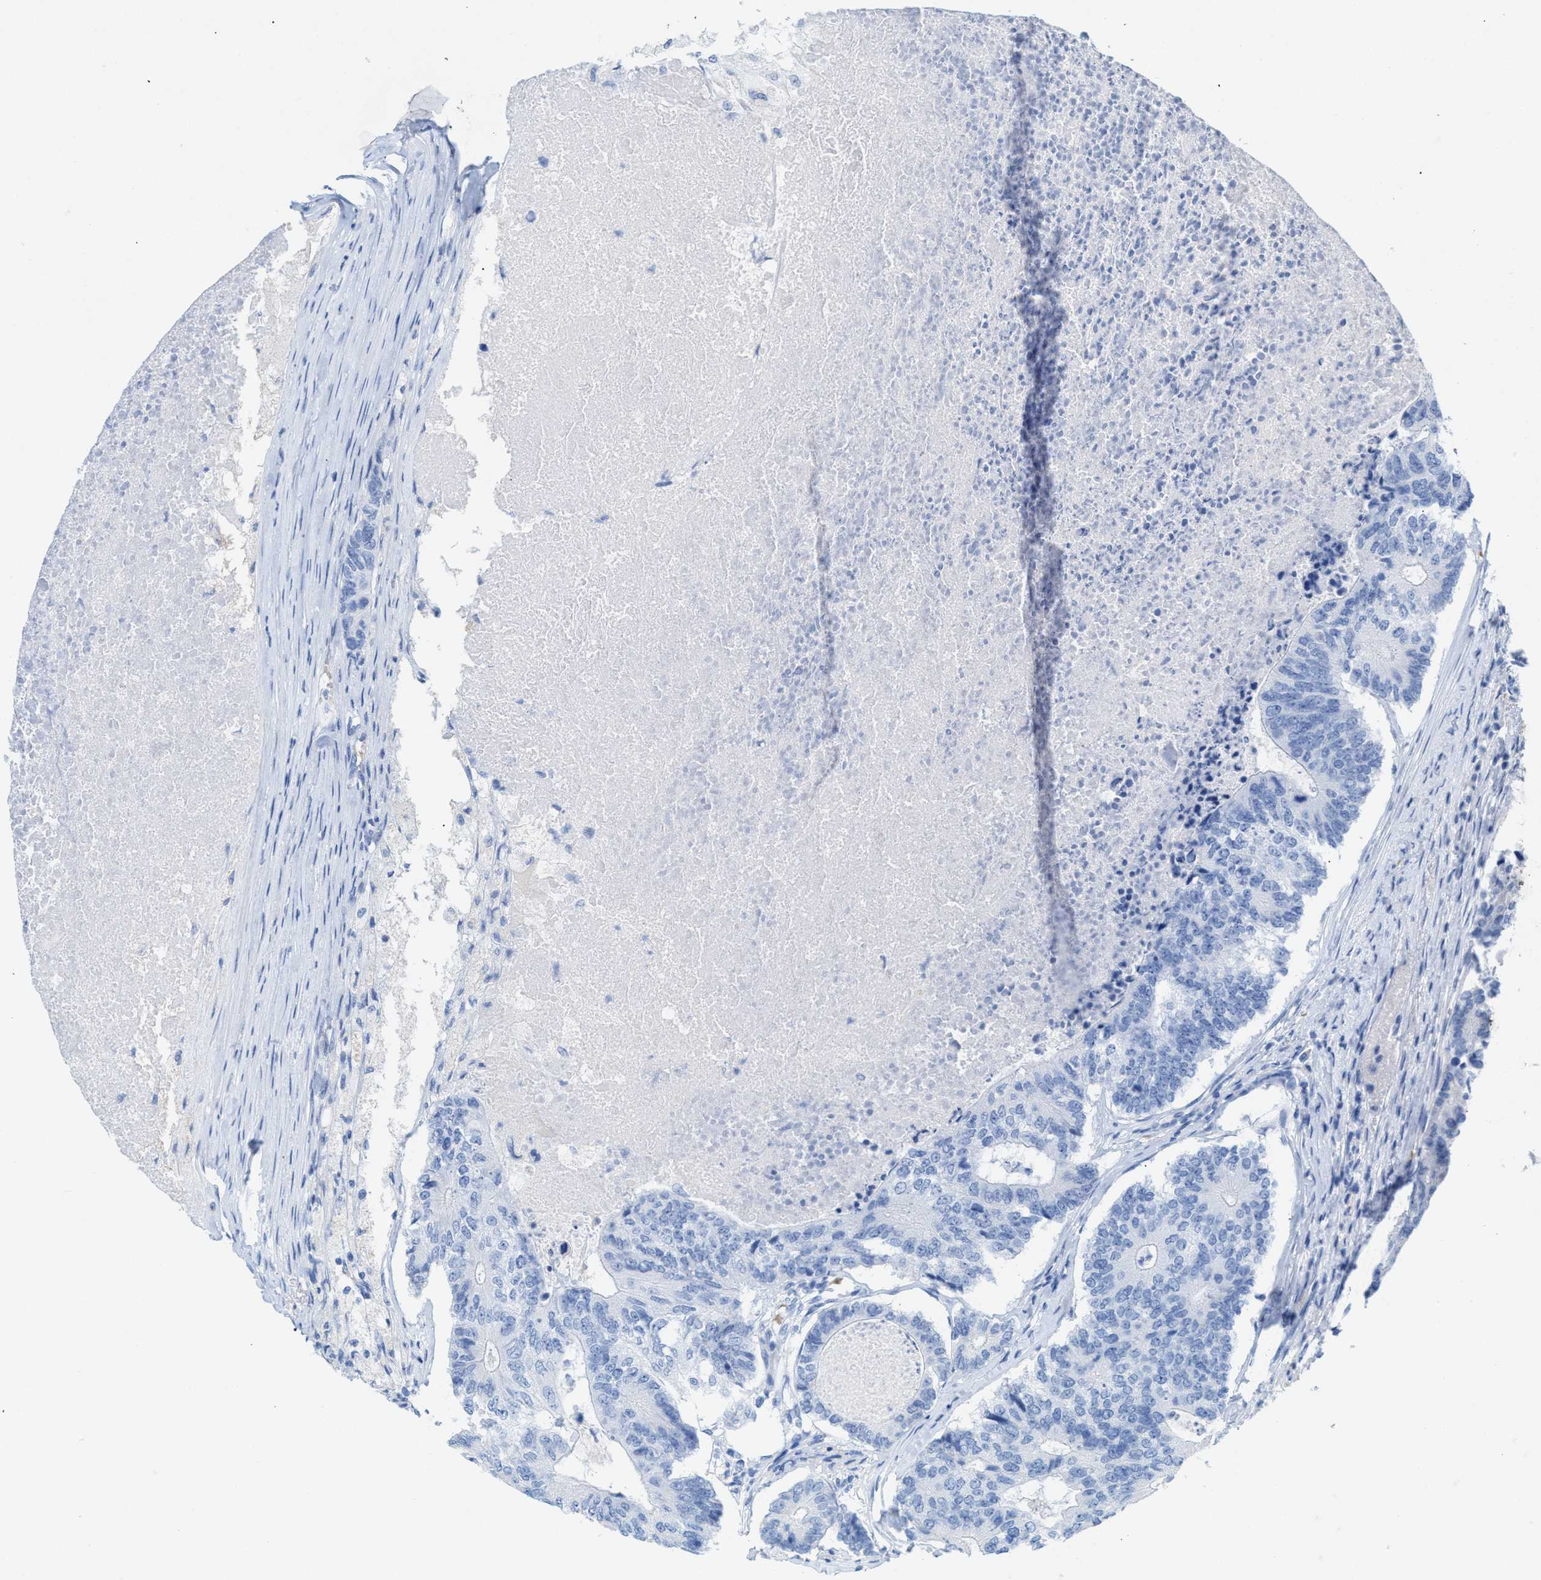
{"staining": {"intensity": "negative", "quantity": "none", "location": "none"}, "tissue": "colorectal cancer", "cell_type": "Tumor cells", "image_type": "cancer", "snomed": [{"axis": "morphology", "description": "Adenocarcinoma, NOS"}, {"axis": "topography", "description": "Colon"}], "caption": "Immunohistochemistry (IHC) photomicrograph of human adenocarcinoma (colorectal) stained for a protein (brown), which exhibits no positivity in tumor cells.", "gene": "ANKFN1", "patient": {"sex": "female", "age": 67}}